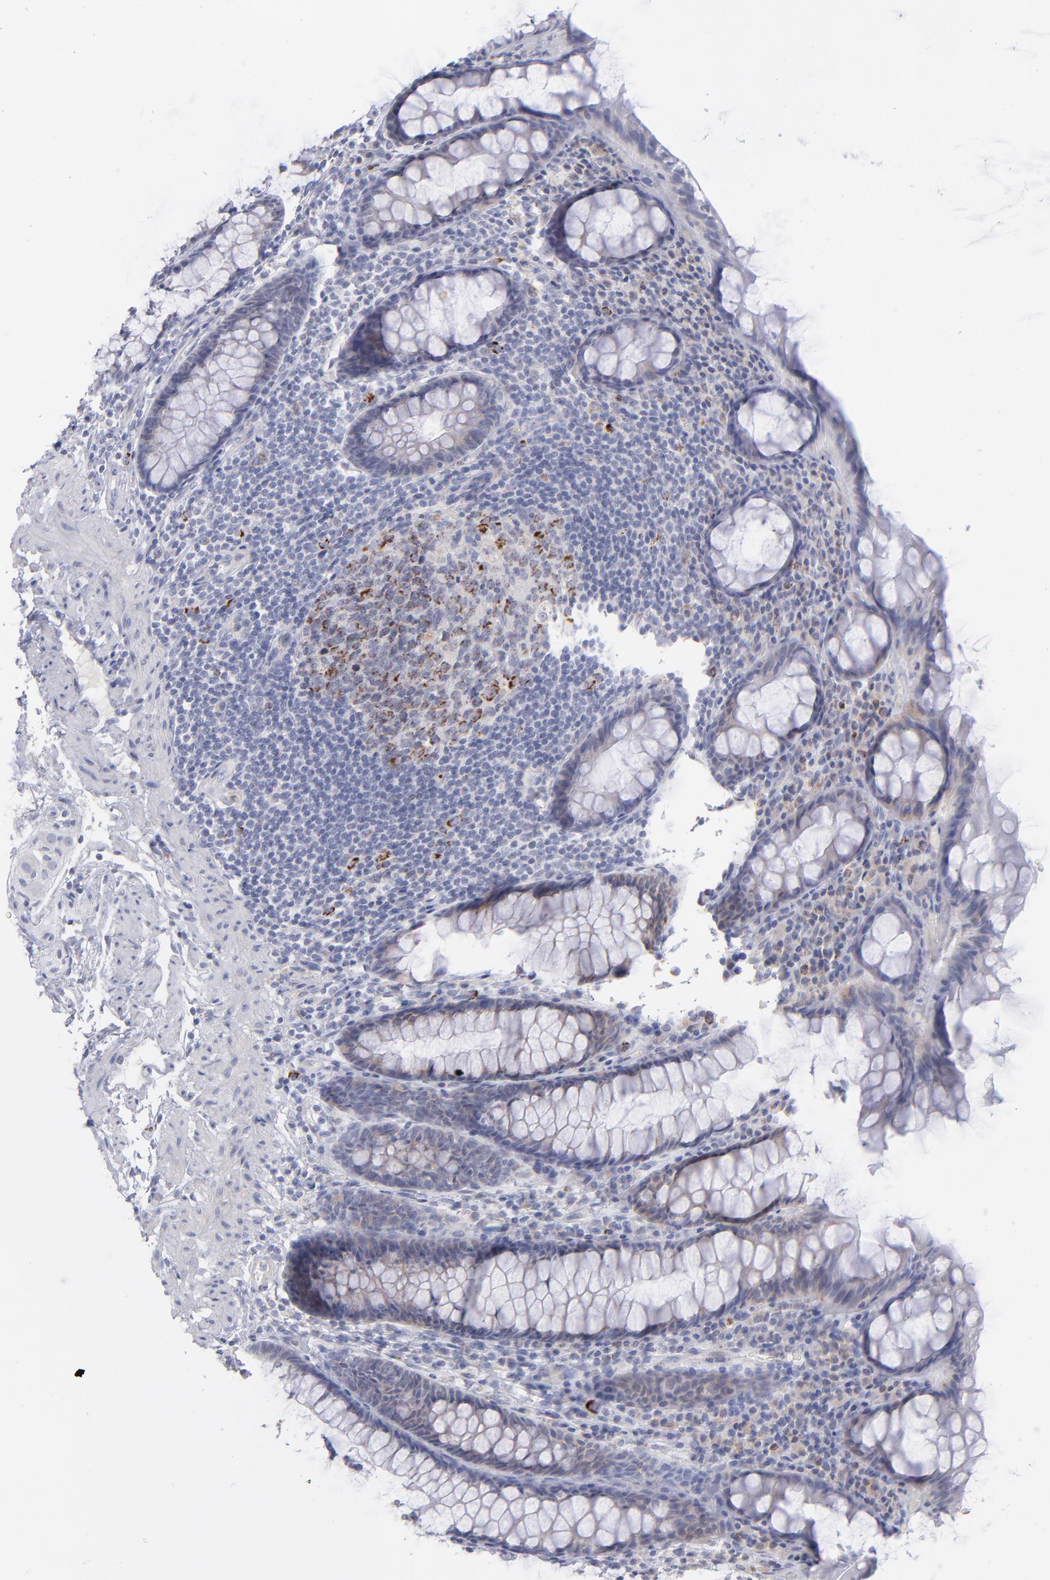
{"staining": {"intensity": "weak", "quantity": "25%-75%", "location": "cytoplasmic/membranous"}, "tissue": "rectum", "cell_type": "Glandular cells", "image_type": "normal", "snomed": [{"axis": "morphology", "description": "Normal tissue, NOS"}, {"axis": "topography", "description": "Rectum"}], "caption": "Immunohistochemistry (DAB (3,3'-diaminobenzidine)) staining of benign human rectum exhibits weak cytoplasmic/membranous protein staining in about 25%-75% of glandular cells.", "gene": "MTHFD2", "patient": {"sex": "male", "age": 92}}